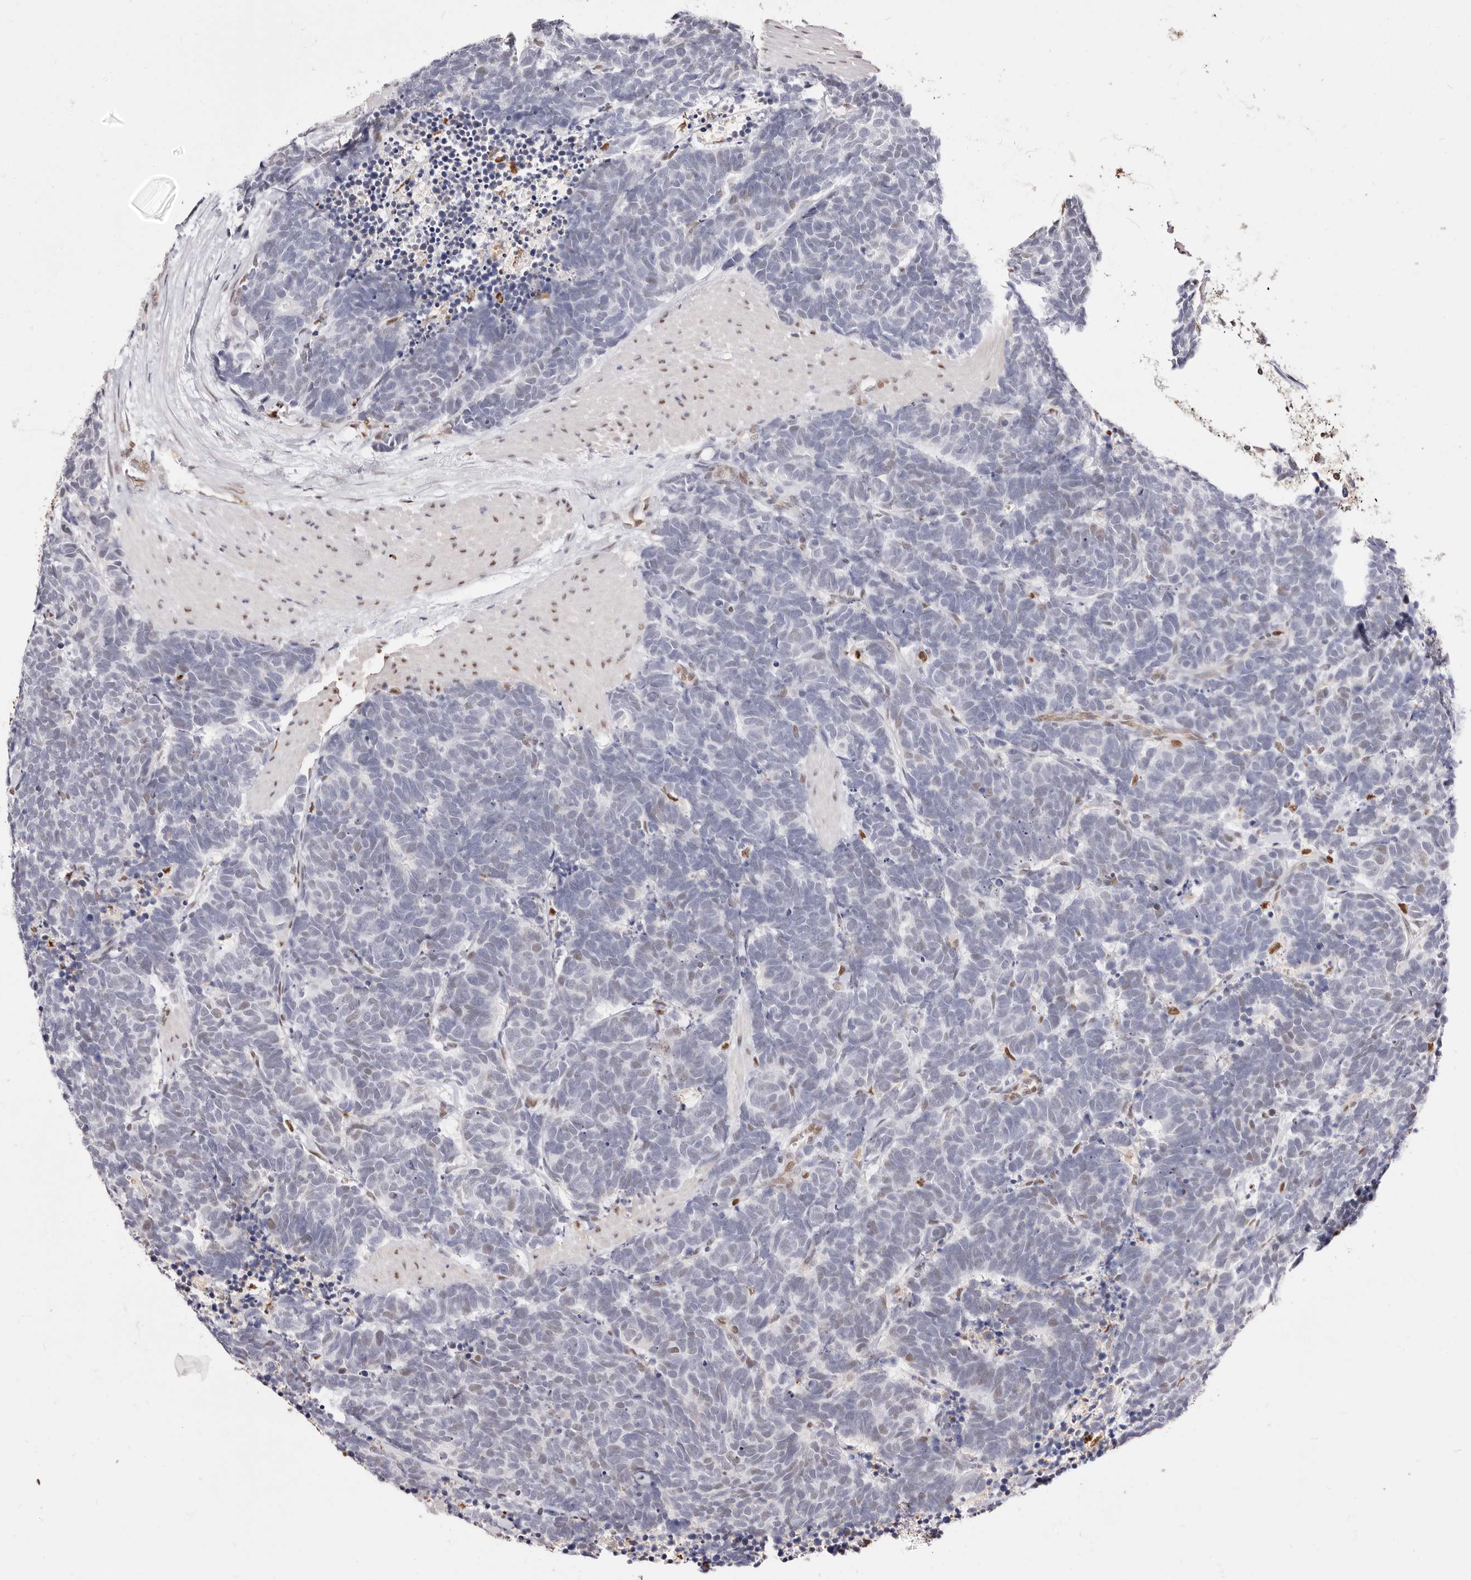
{"staining": {"intensity": "negative", "quantity": "none", "location": "none"}, "tissue": "carcinoid", "cell_type": "Tumor cells", "image_type": "cancer", "snomed": [{"axis": "morphology", "description": "Carcinoma, NOS"}, {"axis": "morphology", "description": "Carcinoid, malignant, NOS"}, {"axis": "topography", "description": "Urinary bladder"}], "caption": "Immunohistochemistry (IHC) image of human carcinoma stained for a protein (brown), which reveals no positivity in tumor cells.", "gene": "TKT", "patient": {"sex": "male", "age": 57}}